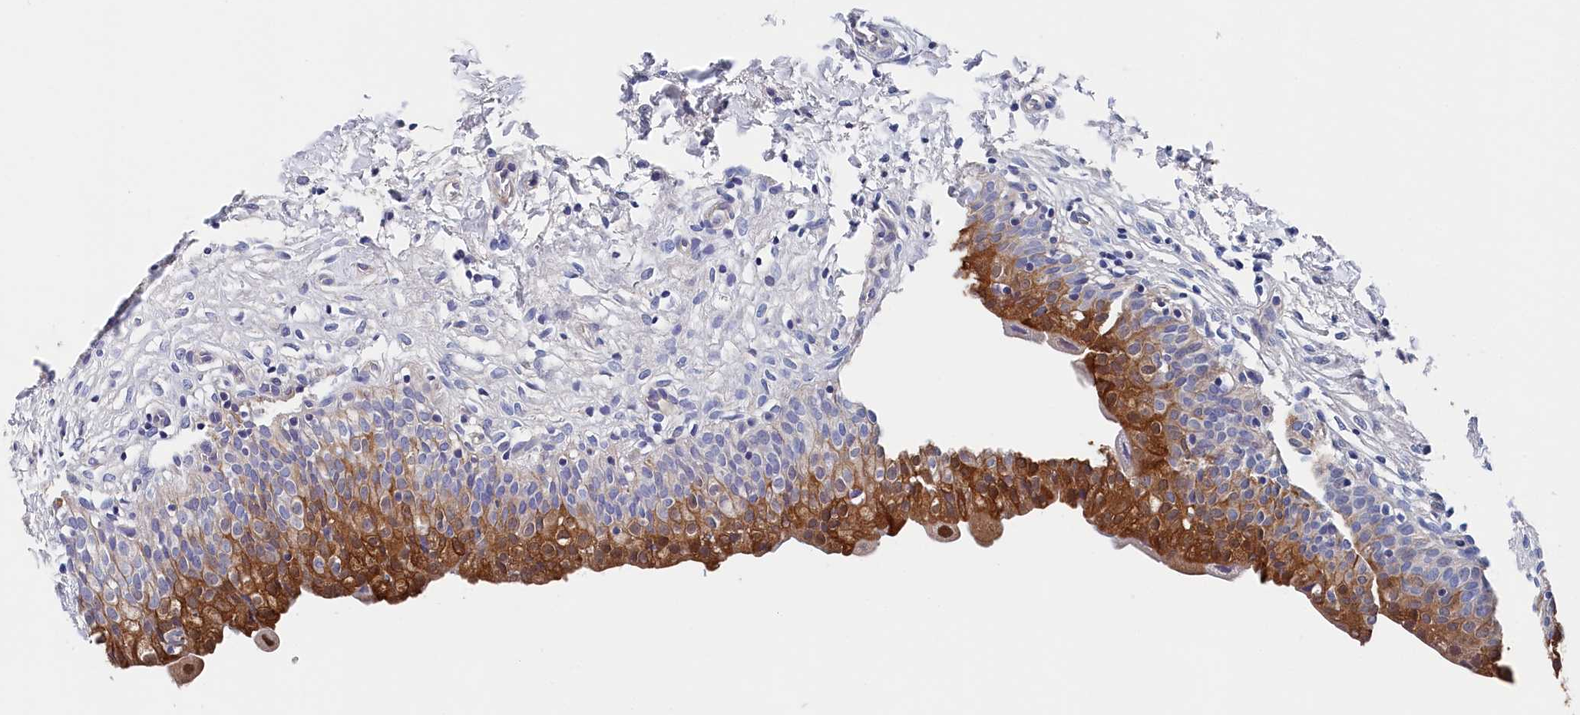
{"staining": {"intensity": "strong", "quantity": "25%-75%", "location": "cytoplasmic/membranous"}, "tissue": "urinary bladder", "cell_type": "Urothelial cells", "image_type": "normal", "snomed": [{"axis": "morphology", "description": "Normal tissue, NOS"}, {"axis": "topography", "description": "Urinary bladder"}], "caption": "An immunohistochemistry image of benign tissue is shown. Protein staining in brown labels strong cytoplasmic/membranous positivity in urinary bladder within urothelial cells. Nuclei are stained in blue.", "gene": "BHMT", "patient": {"sex": "male", "age": 55}}